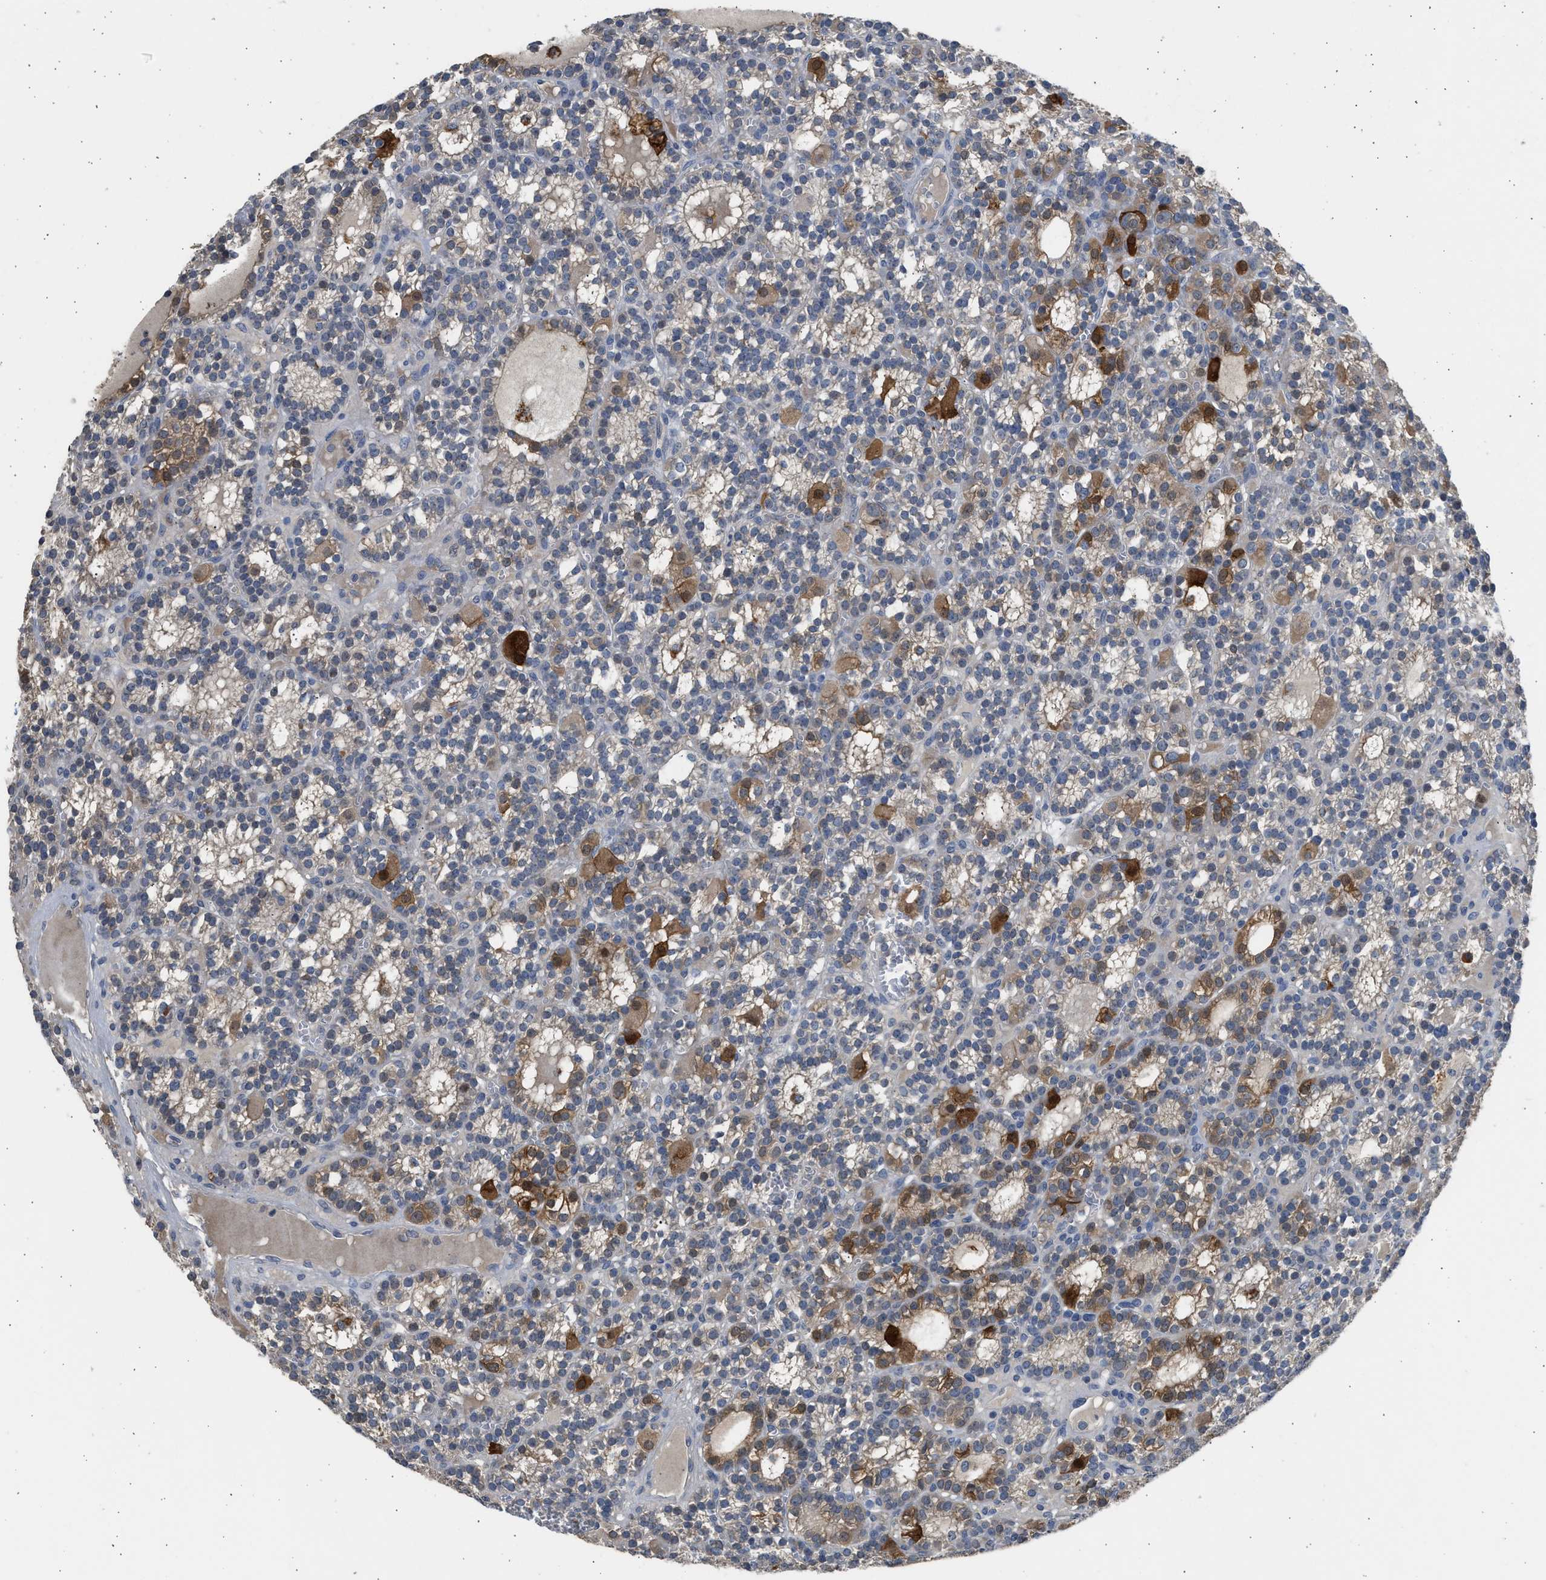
{"staining": {"intensity": "strong", "quantity": "25%-75%", "location": "cytoplasmic/membranous,nuclear"}, "tissue": "parathyroid gland", "cell_type": "Glandular cells", "image_type": "normal", "snomed": [{"axis": "morphology", "description": "Normal tissue, NOS"}, {"axis": "morphology", "description": "Adenoma, NOS"}, {"axis": "topography", "description": "Parathyroid gland"}], "caption": "A high-resolution micrograph shows immunohistochemistry staining of normal parathyroid gland, which demonstrates strong cytoplasmic/membranous,nuclear expression in approximately 25%-75% of glandular cells.", "gene": "SULT2A1", "patient": {"sex": "female", "age": 58}}